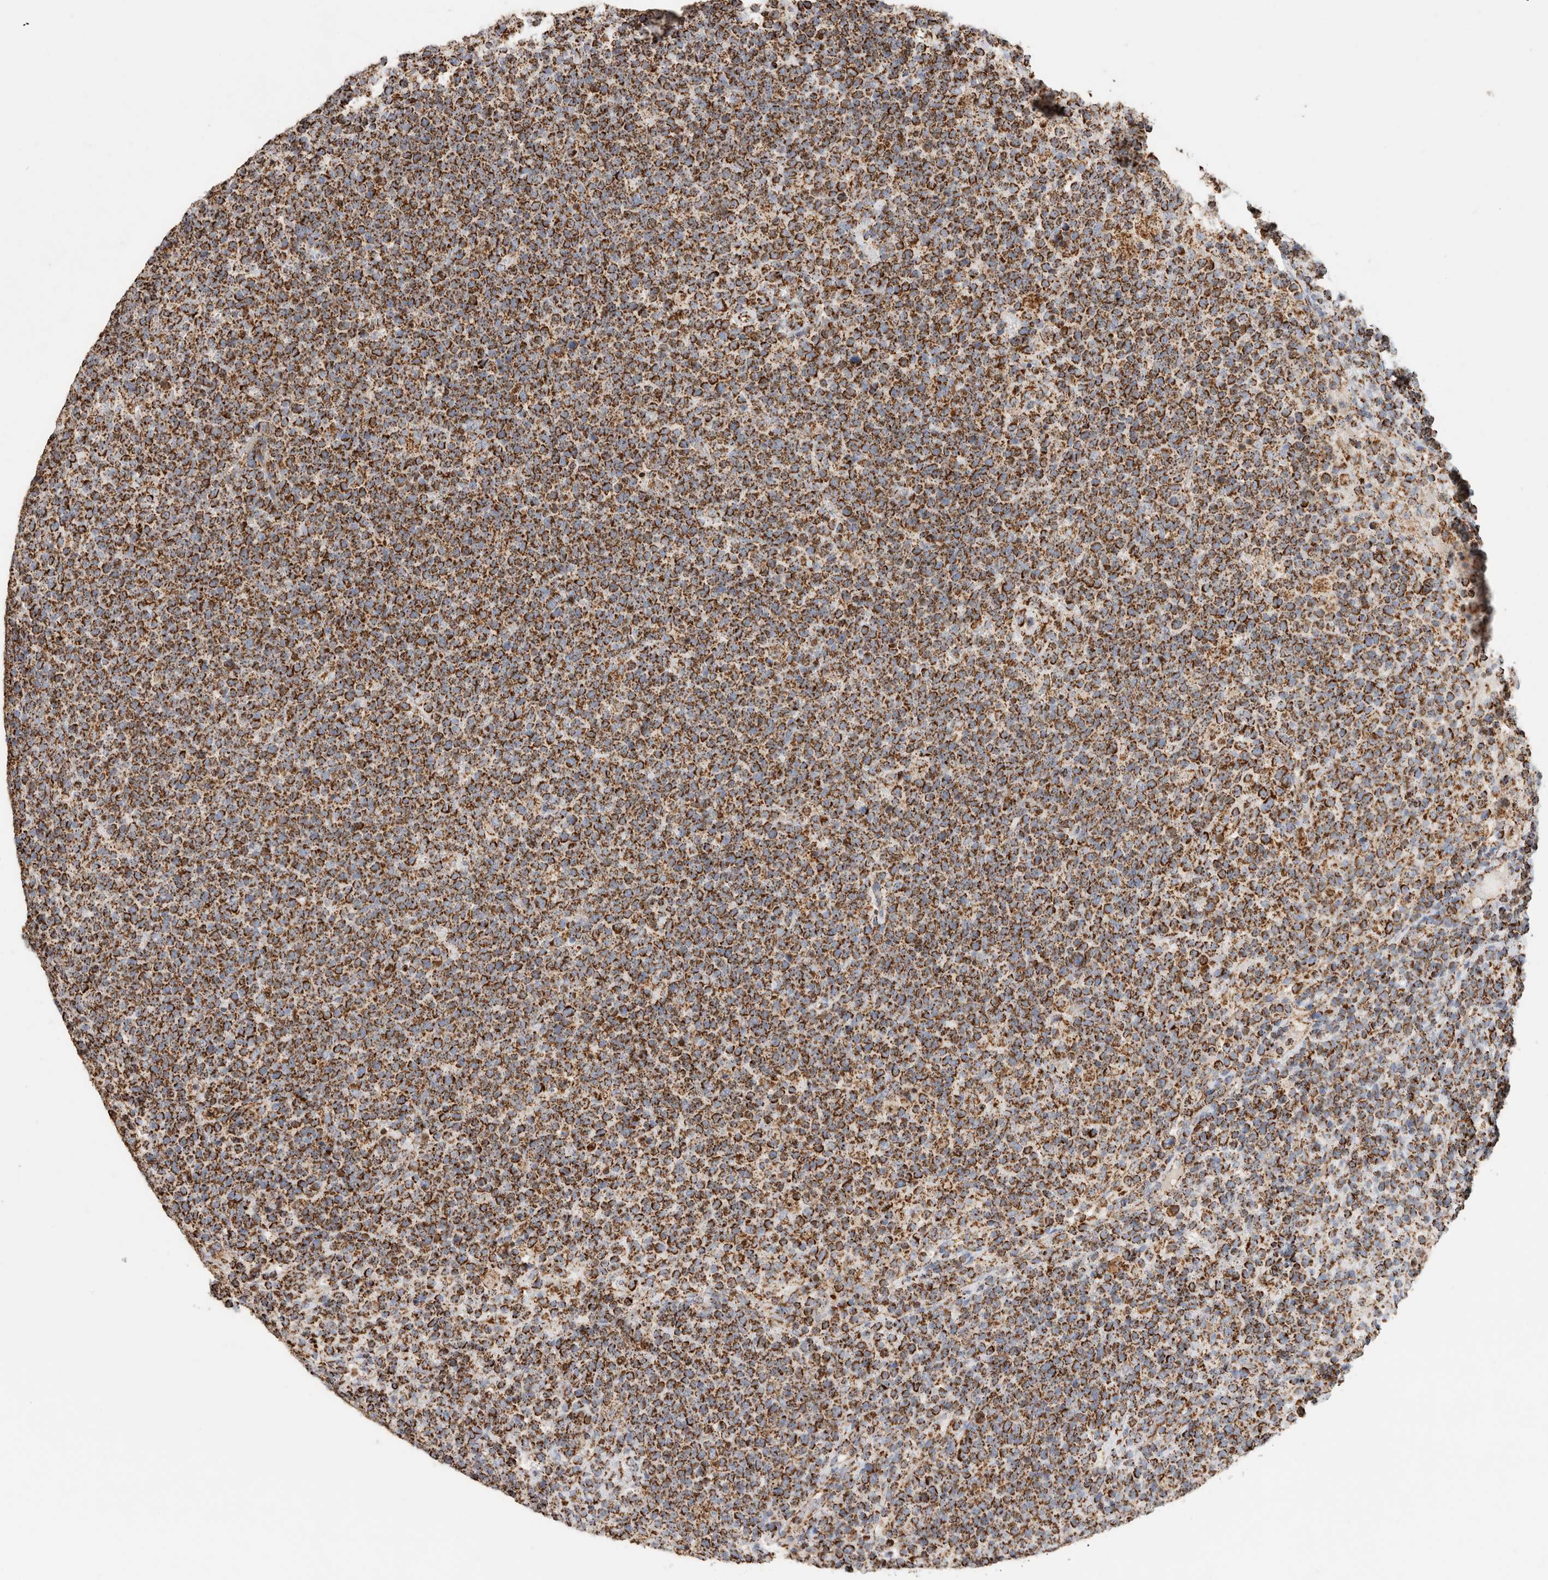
{"staining": {"intensity": "moderate", "quantity": ">75%", "location": "cytoplasmic/membranous"}, "tissue": "lymphoma", "cell_type": "Tumor cells", "image_type": "cancer", "snomed": [{"axis": "morphology", "description": "Malignant lymphoma, non-Hodgkin's type, High grade"}, {"axis": "topography", "description": "Lymph node"}], "caption": "Brown immunohistochemical staining in malignant lymphoma, non-Hodgkin's type (high-grade) exhibits moderate cytoplasmic/membranous expression in approximately >75% of tumor cells.", "gene": "C1QBP", "patient": {"sex": "male", "age": 61}}